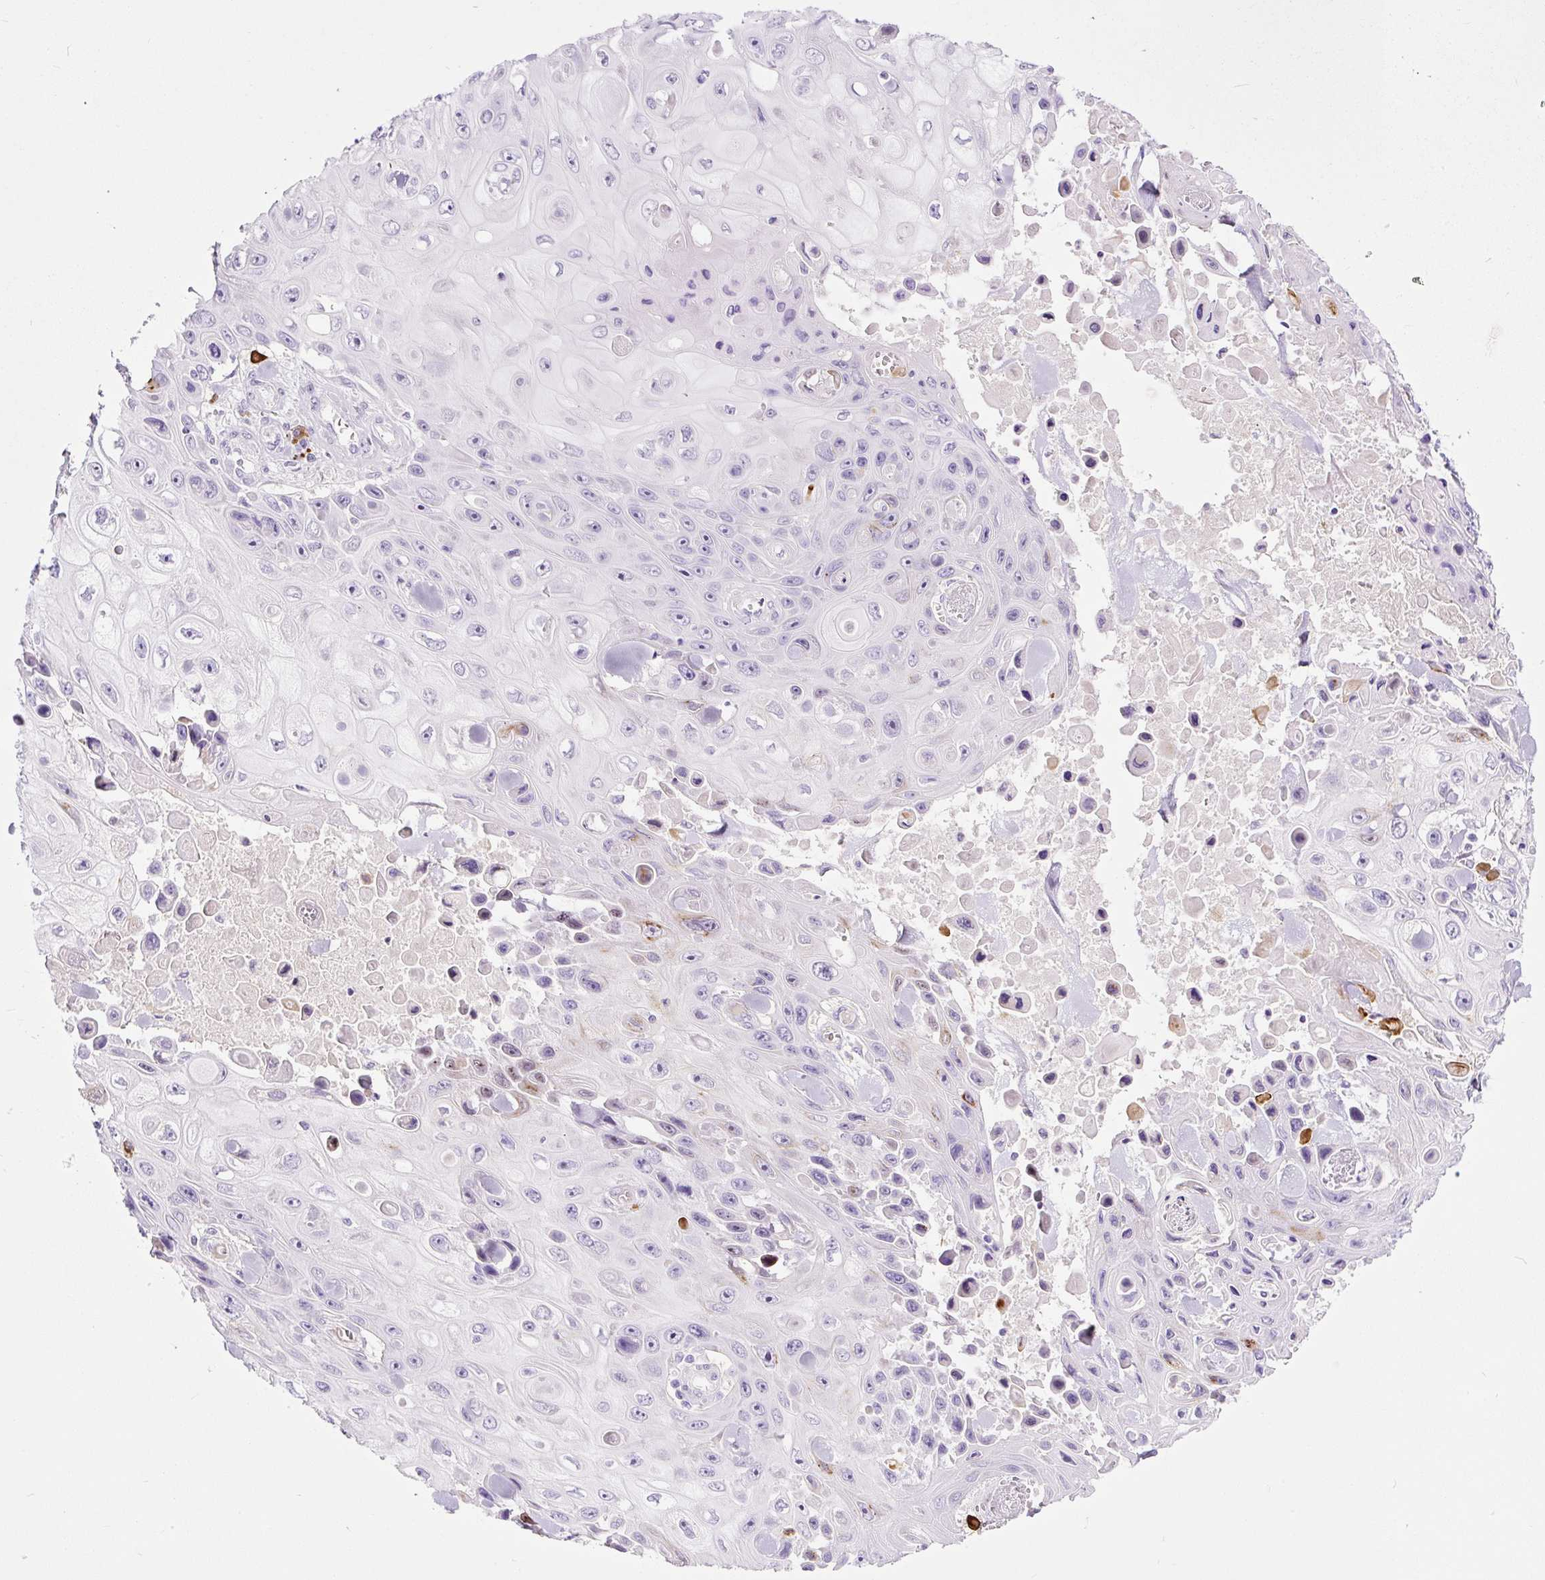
{"staining": {"intensity": "negative", "quantity": "none", "location": "none"}, "tissue": "skin cancer", "cell_type": "Tumor cells", "image_type": "cancer", "snomed": [{"axis": "morphology", "description": "Squamous cell carcinoma, NOS"}, {"axis": "topography", "description": "Skin"}], "caption": "This photomicrograph is of skin squamous cell carcinoma stained with immunohistochemistry (IHC) to label a protein in brown with the nuclei are counter-stained blue. There is no staining in tumor cells.", "gene": "RNF212B", "patient": {"sex": "male", "age": 82}}